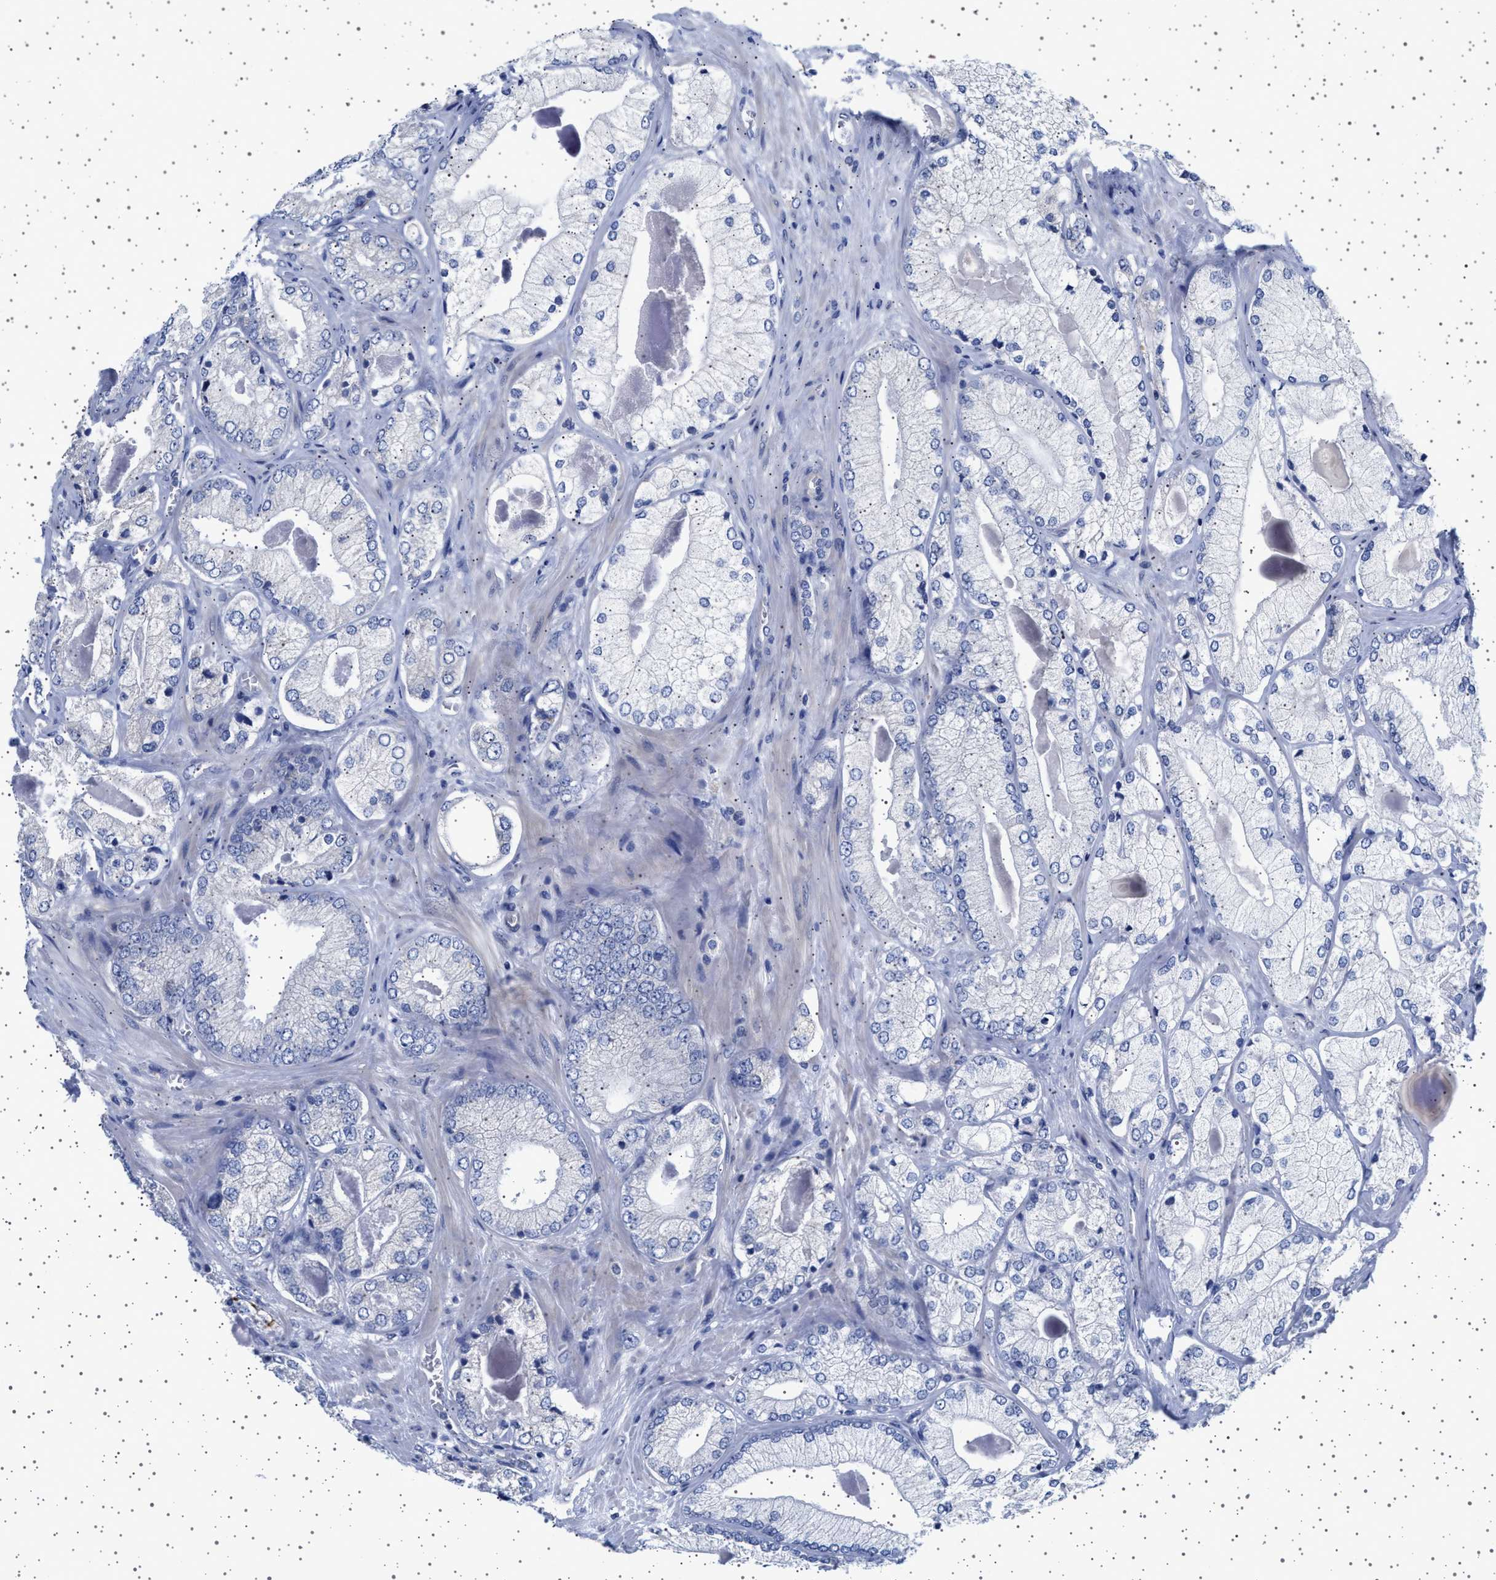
{"staining": {"intensity": "negative", "quantity": "none", "location": "none"}, "tissue": "prostate cancer", "cell_type": "Tumor cells", "image_type": "cancer", "snomed": [{"axis": "morphology", "description": "Adenocarcinoma, Low grade"}, {"axis": "topography", "description": "Prostate"}], "caption": "Immunohistochemical staining of adenocarcinoma (low-grade) (prostate) demonstrates no significant staining in tumor cells.", "gene": "TRMT10B", "patient": {"sex": "male", "age": 65}}